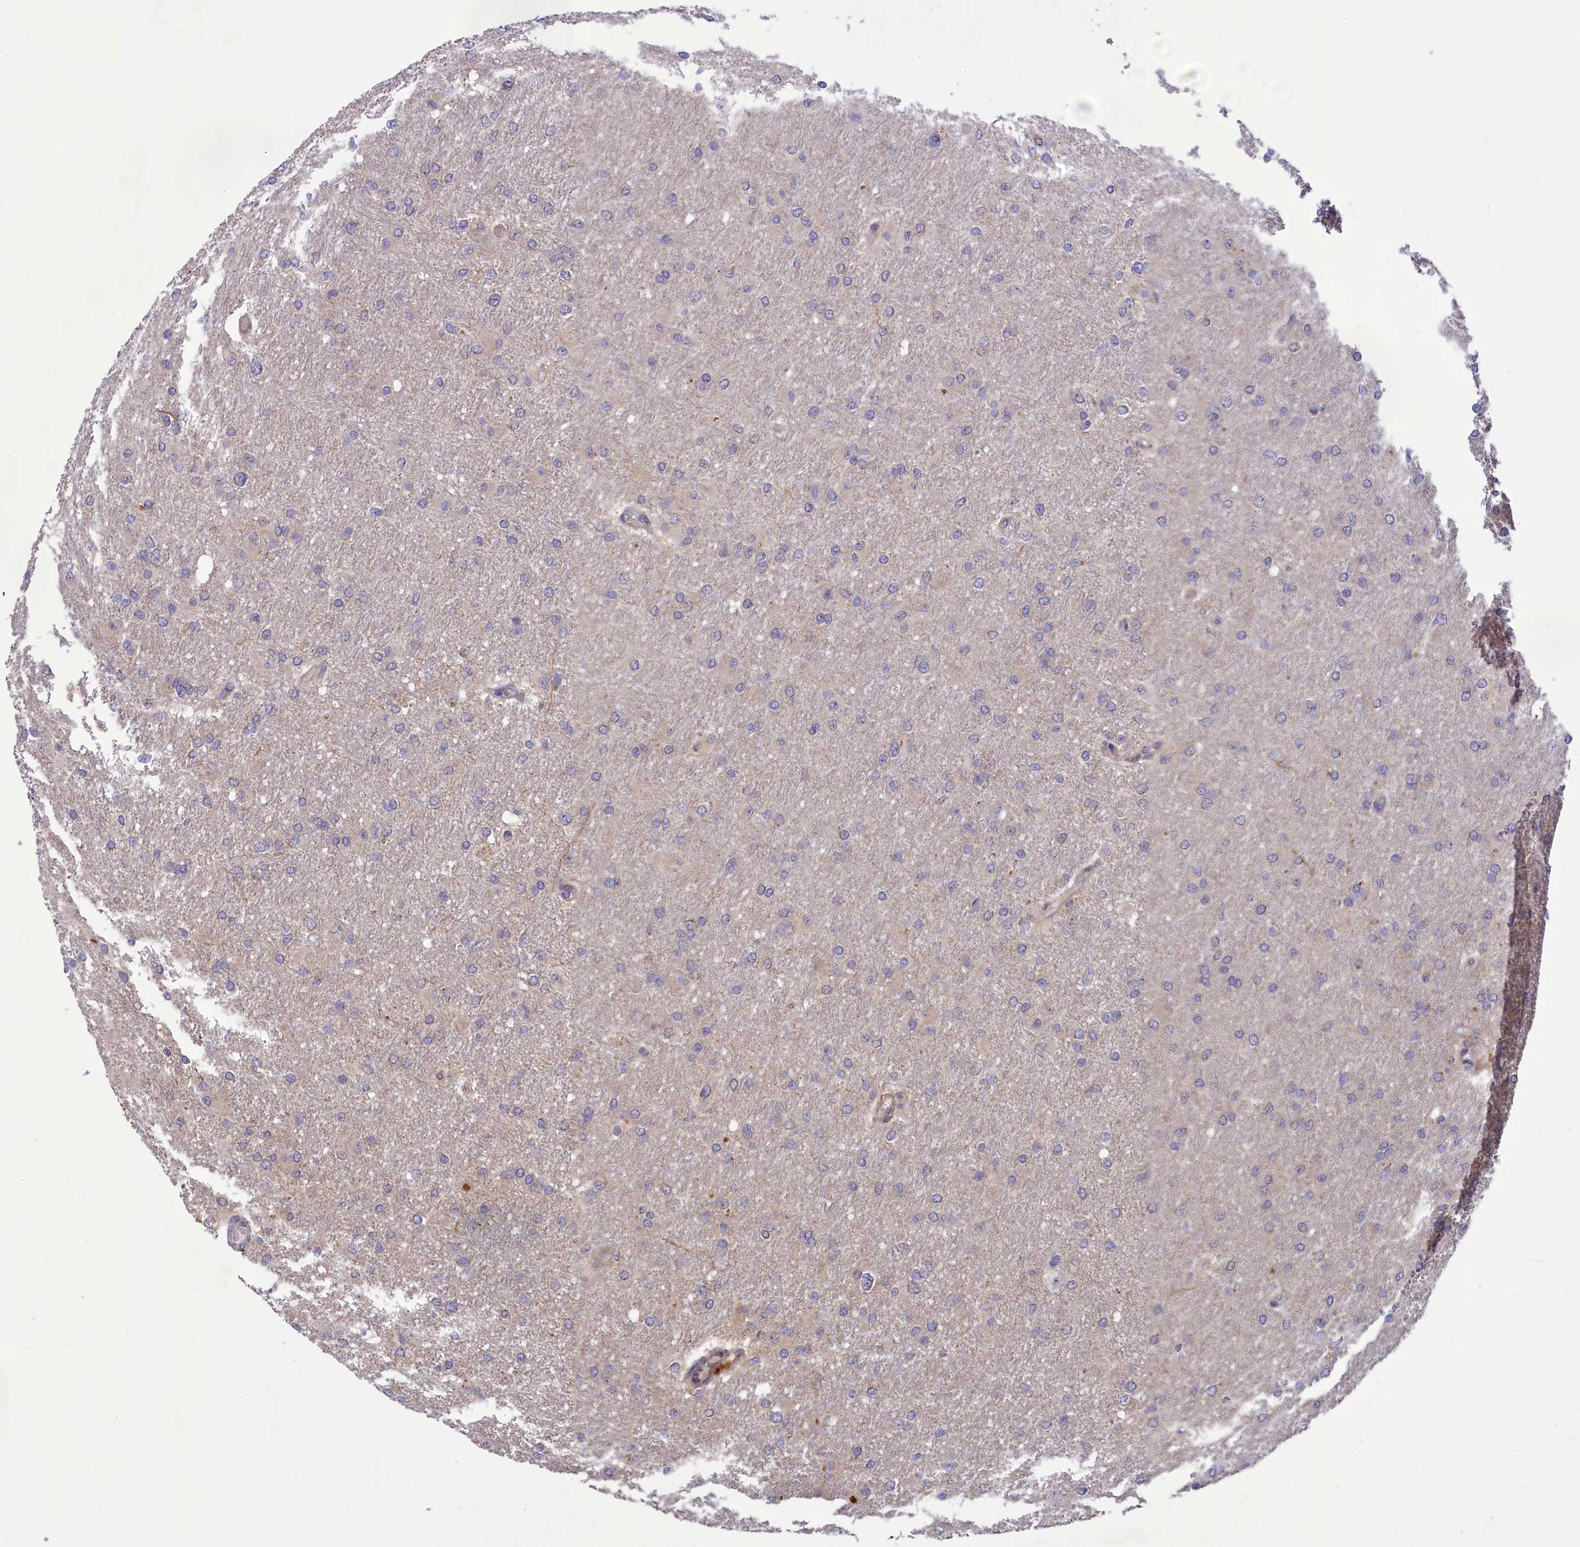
{"staining": {"intensity": "negative", "quantity": "none", "location": "none"}, "tissue": "glioma", "cell_type": "Tumor cells", "image_type": "cancer", "snomed": [{"axis": "morphology", "description": "Glioma, malignant, High grade"}, {"axis": "topography", "description": "Cerebral cortex"}], "caption": "A micrograph of glioma stained for a protein shows no brown staining in tumor cells.", "gene": "BLTP2", "patient": {"sex": "female", "age": 36}}